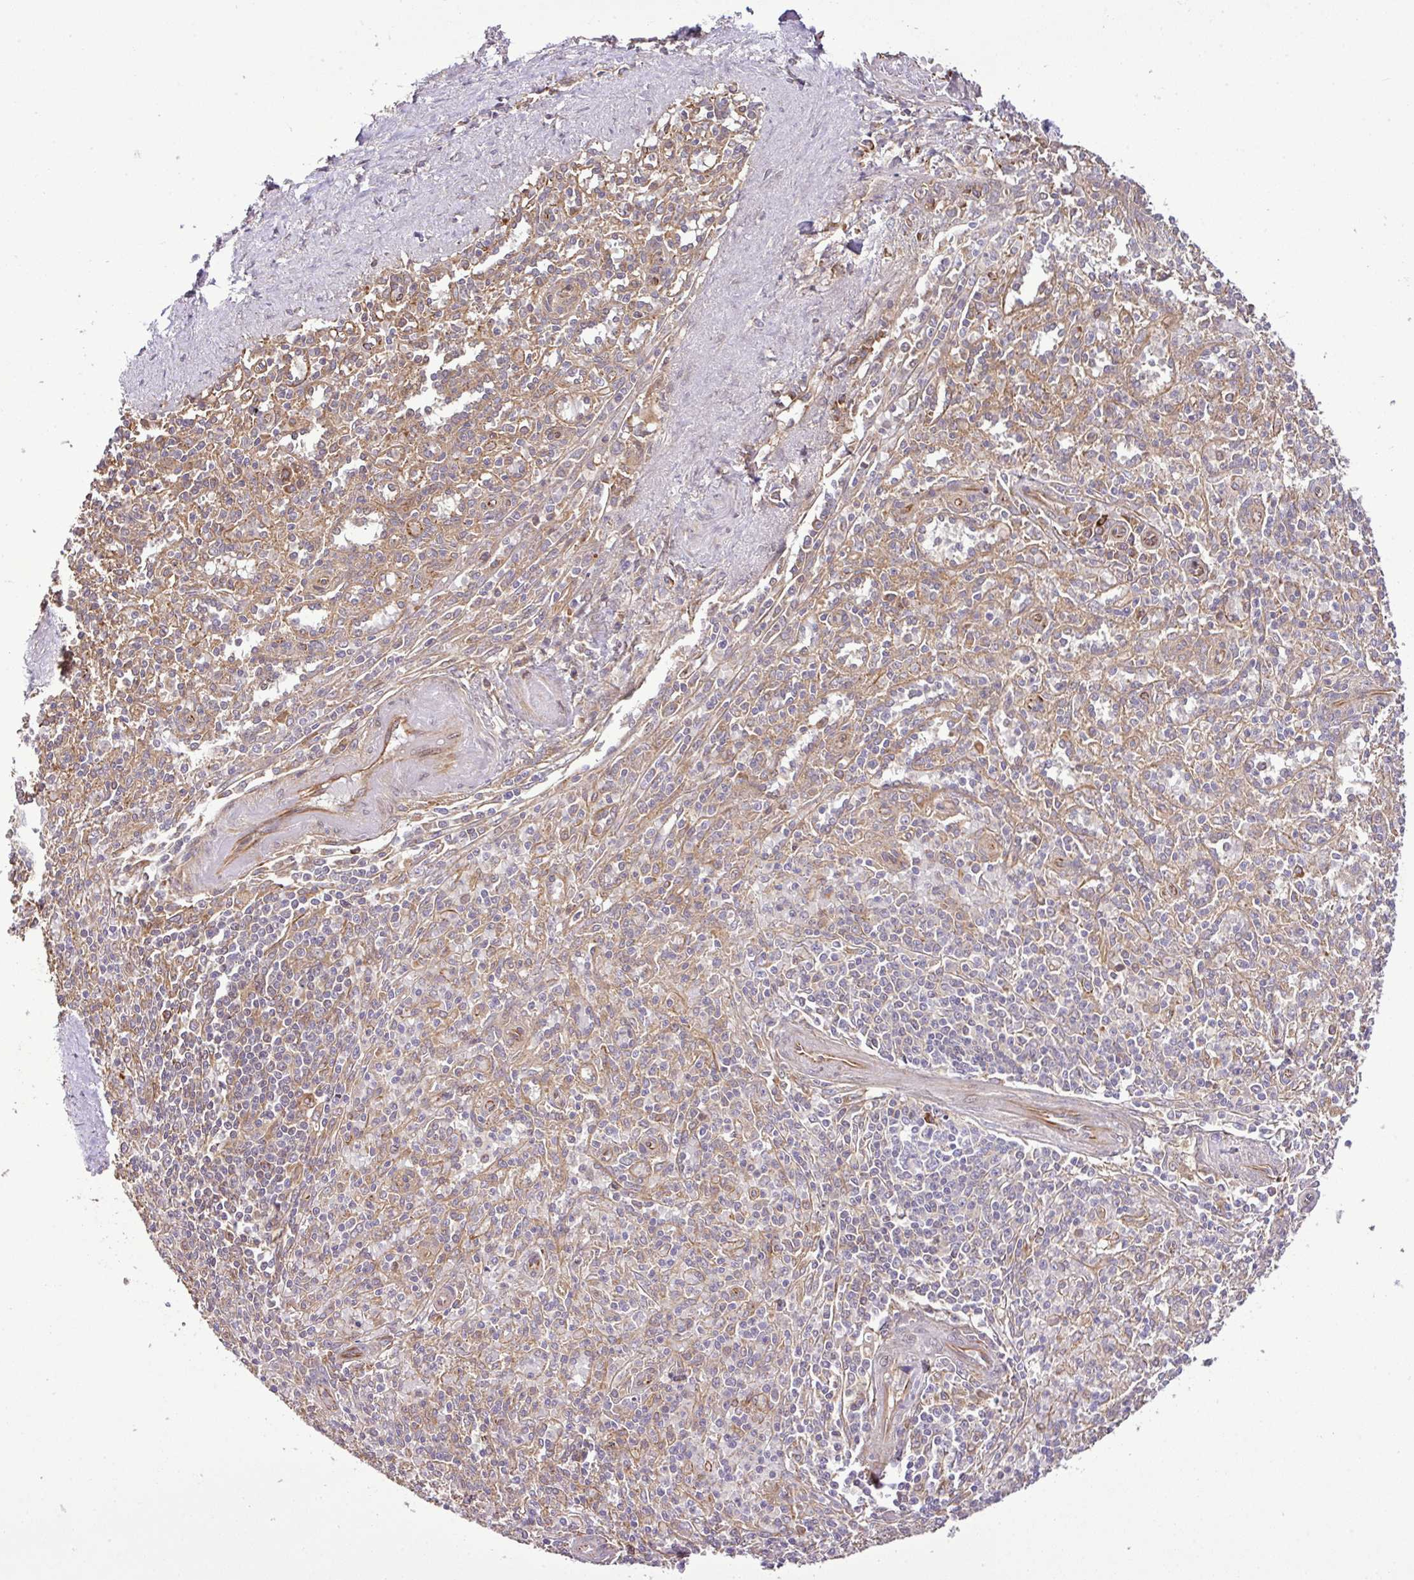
{"staining": {"intensity": "weak", "quantity": "<25%", "location": "cytoplasmic/membranous"}, "tissue": "spleen", "cell_type": "Cells in red pulp", "image_type": "normal", "snomed": [{"axis": "morphology", "description": "Normal tissue, NOS"}, {"axis": "topography", "description": "Spleen"}], "caption": "IHC photomicrograph of normal spleen: human spleen stained with DAB (3,3'-diaminobenzidine) displays no significant protein positivity in cells in red pulp.", "gene": "DLGAP4", "patient": {"sex": "female", "age": 70}}